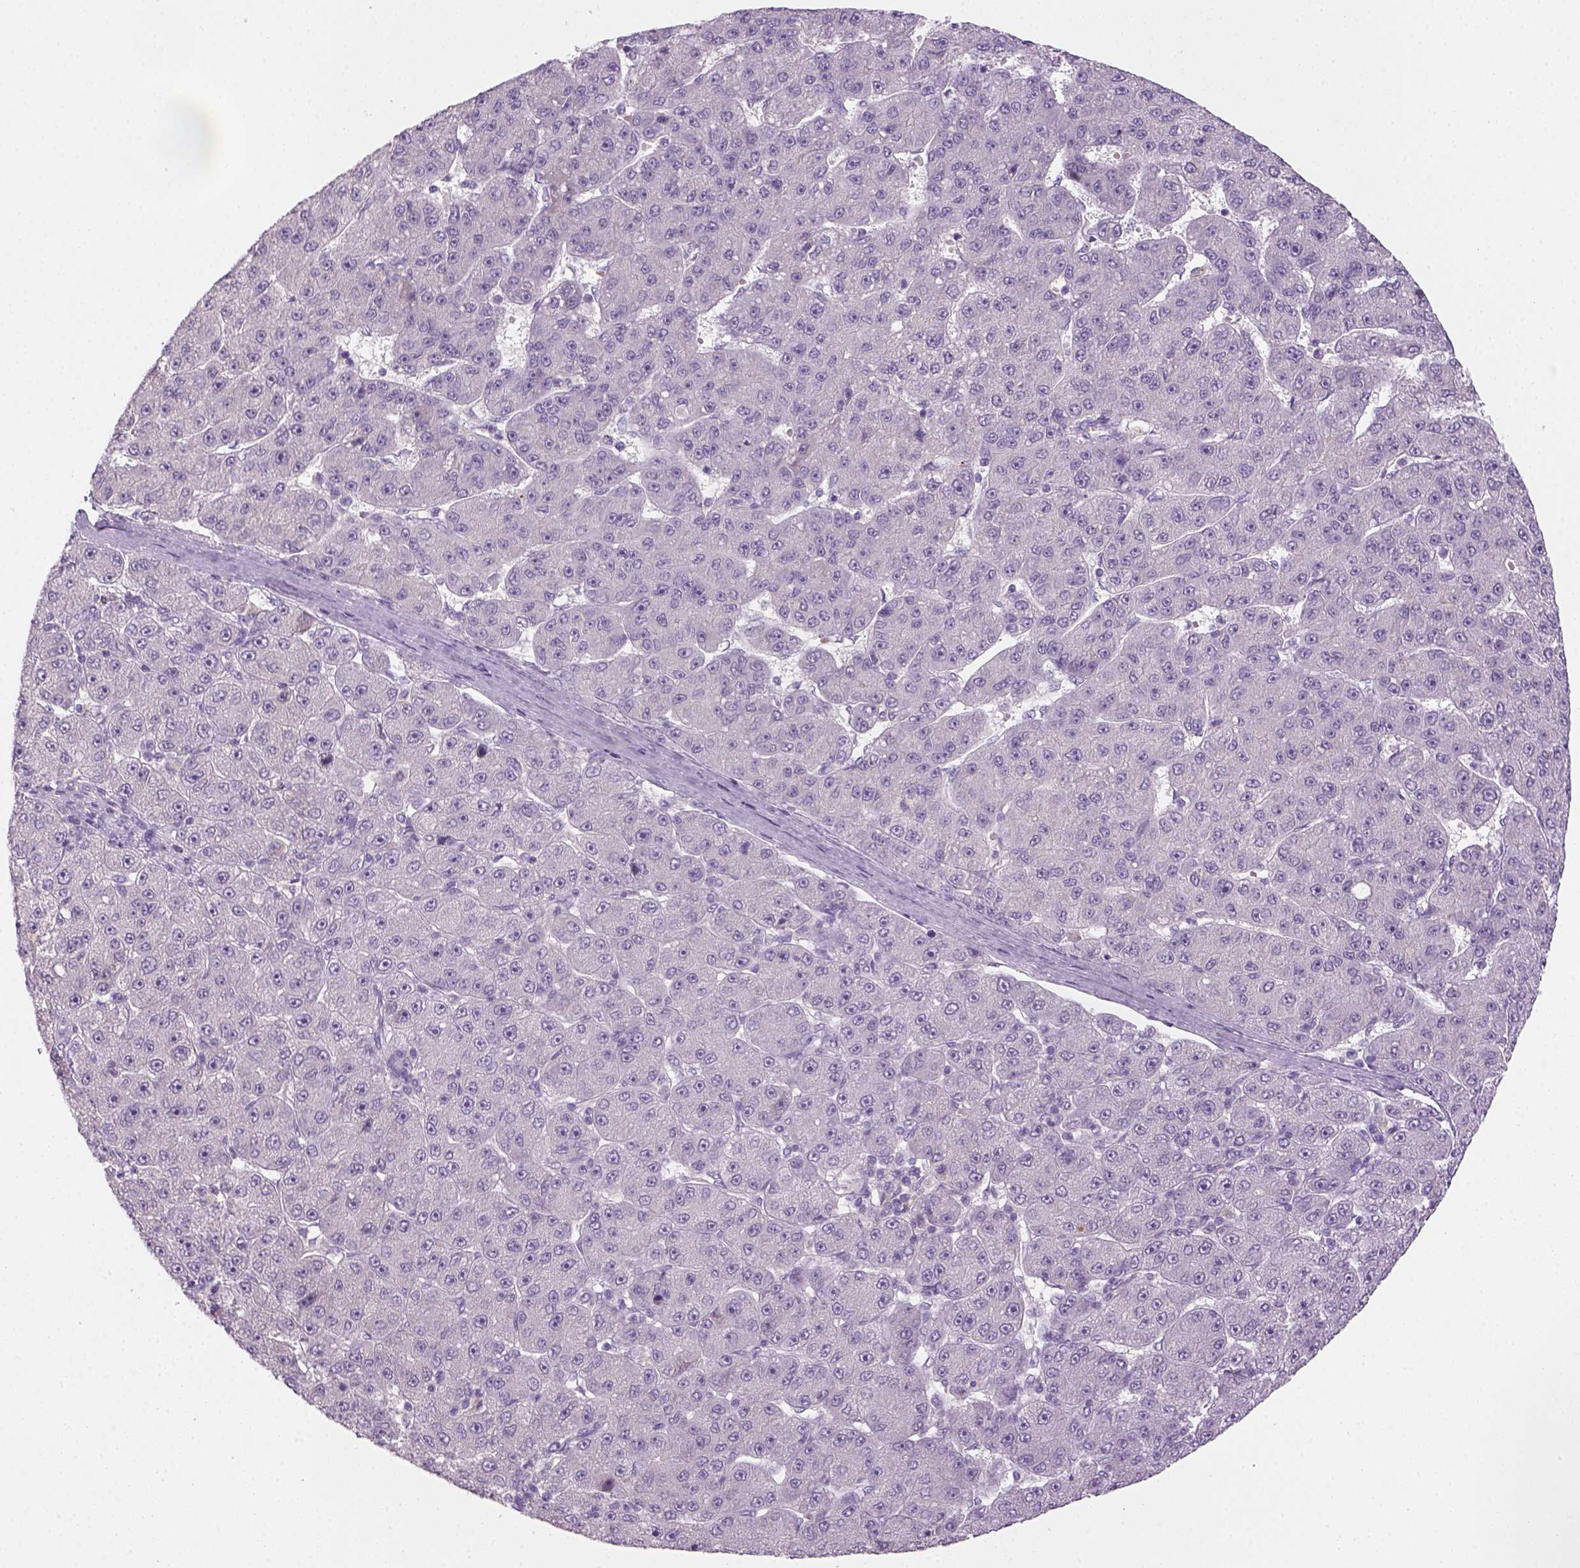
{"staining": {"intensity": "negative", "quantity": "none", "location": "none"}, "tissue": "liver cancer", "cell_type": "Tumor cells", "image_type": "cancer", "snomed": [{"axis": "morphology", "description": "Carcinoma, Hepatocellular, NOS"}, {"axis": "topography", "description": "Liver"}], "caption": "Hepatocellular carcinoma (liver) was stained to show a protein in brown. There is no significant positivity in tumor cells. Nuclei are stained in blue.", "gene": "GFI1B", "patient": {"sex": "male", "age": 67}}